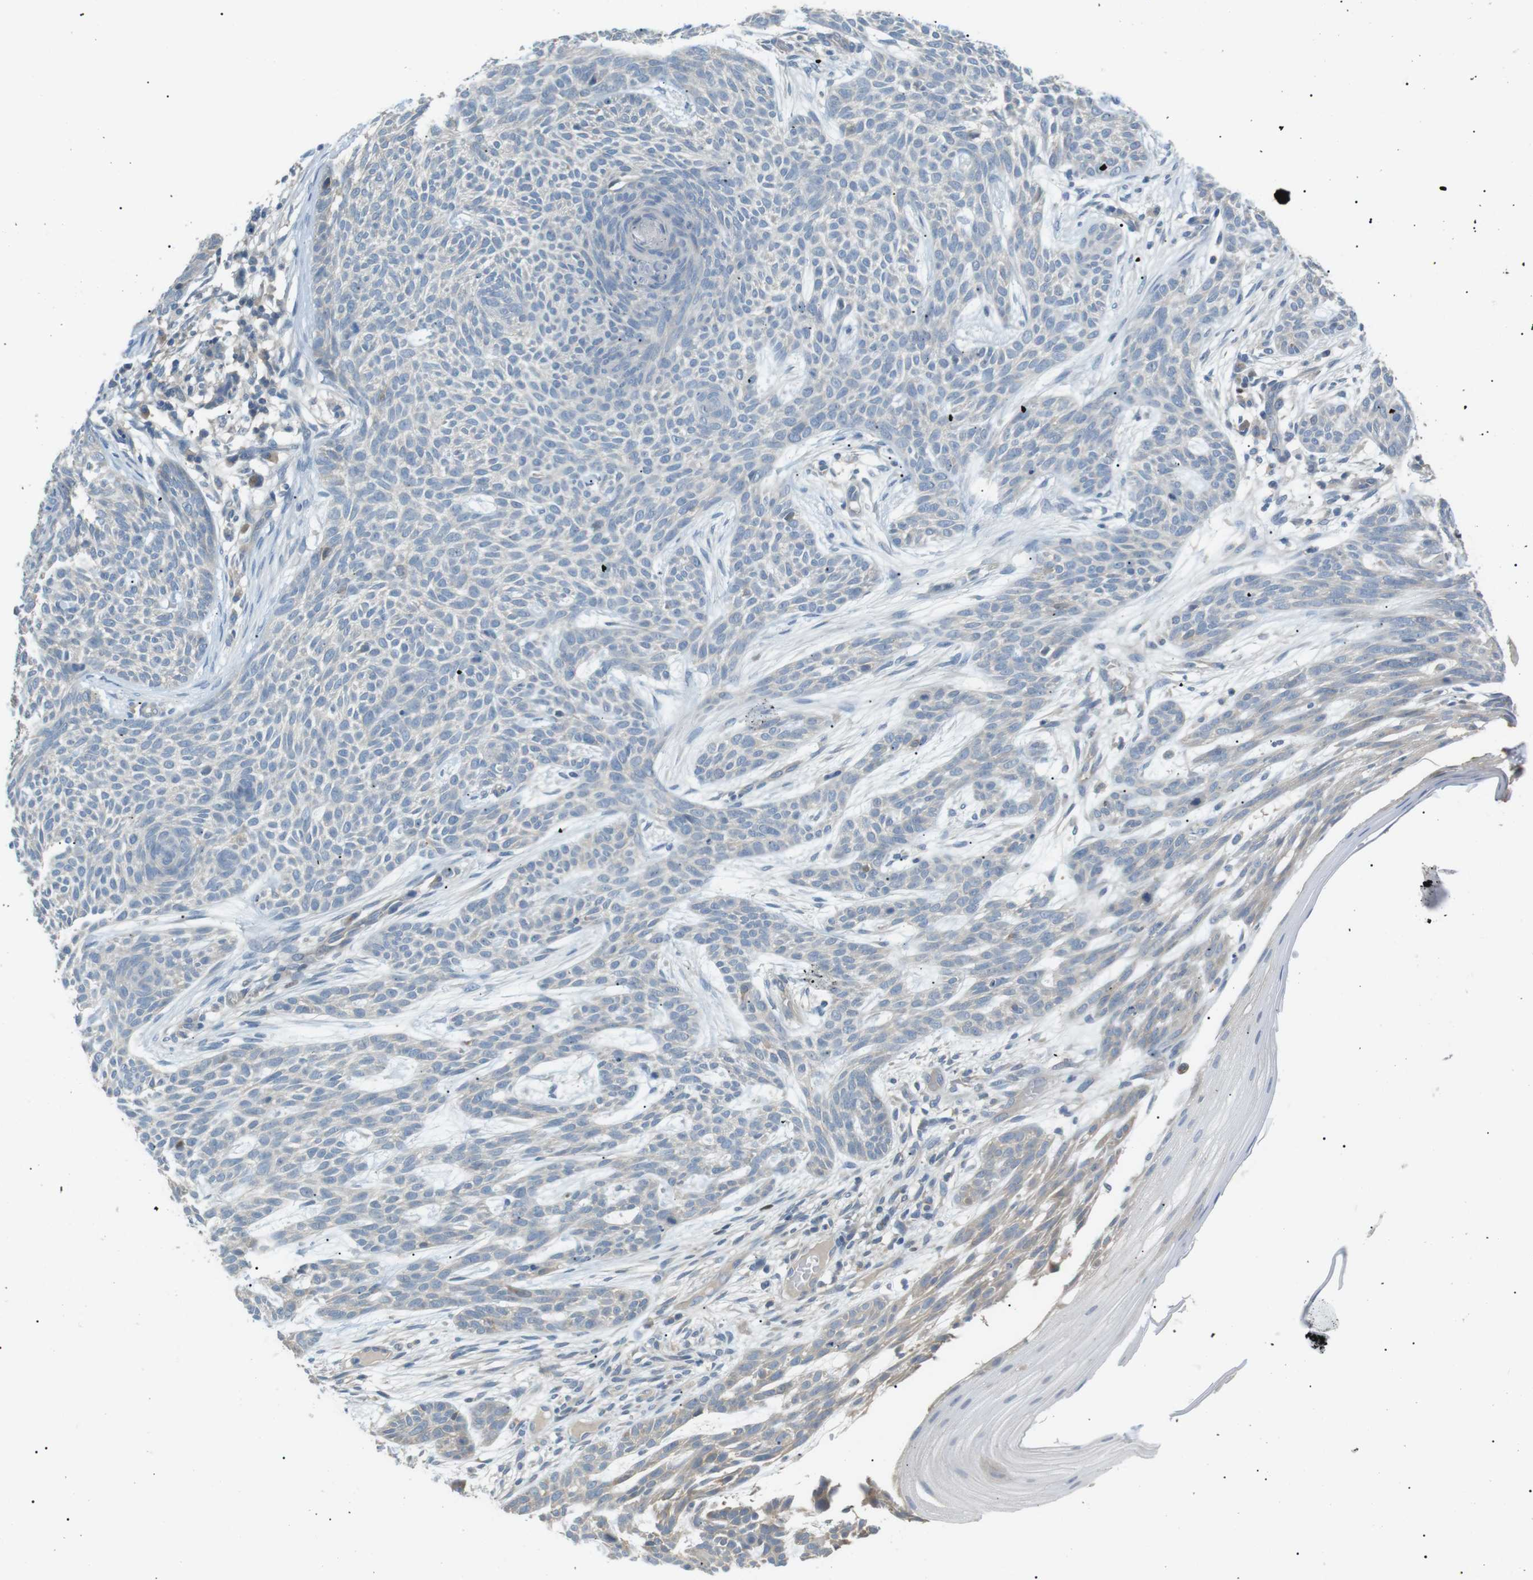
{"staining": {"intensity": "negative", "quantity": "none", "location": "none"}, "tissue": "skin cancer", "cell_type": "Tumor cells", "image_type": "cancer", "snomed": [{"axis": "morphology", "description": "Basal cell carcinoma"}, {"axis": "topography", "description": "Skin"}], "caption": "DAB (3,3'-diaminobenzidine) immunohistochemical staining of human skin cancer (basal cell carcinoma) demonstrates no significant positivity in tumor cells.", "gene": "CDH26", "patient": {"sex": "female", "age": 59}}